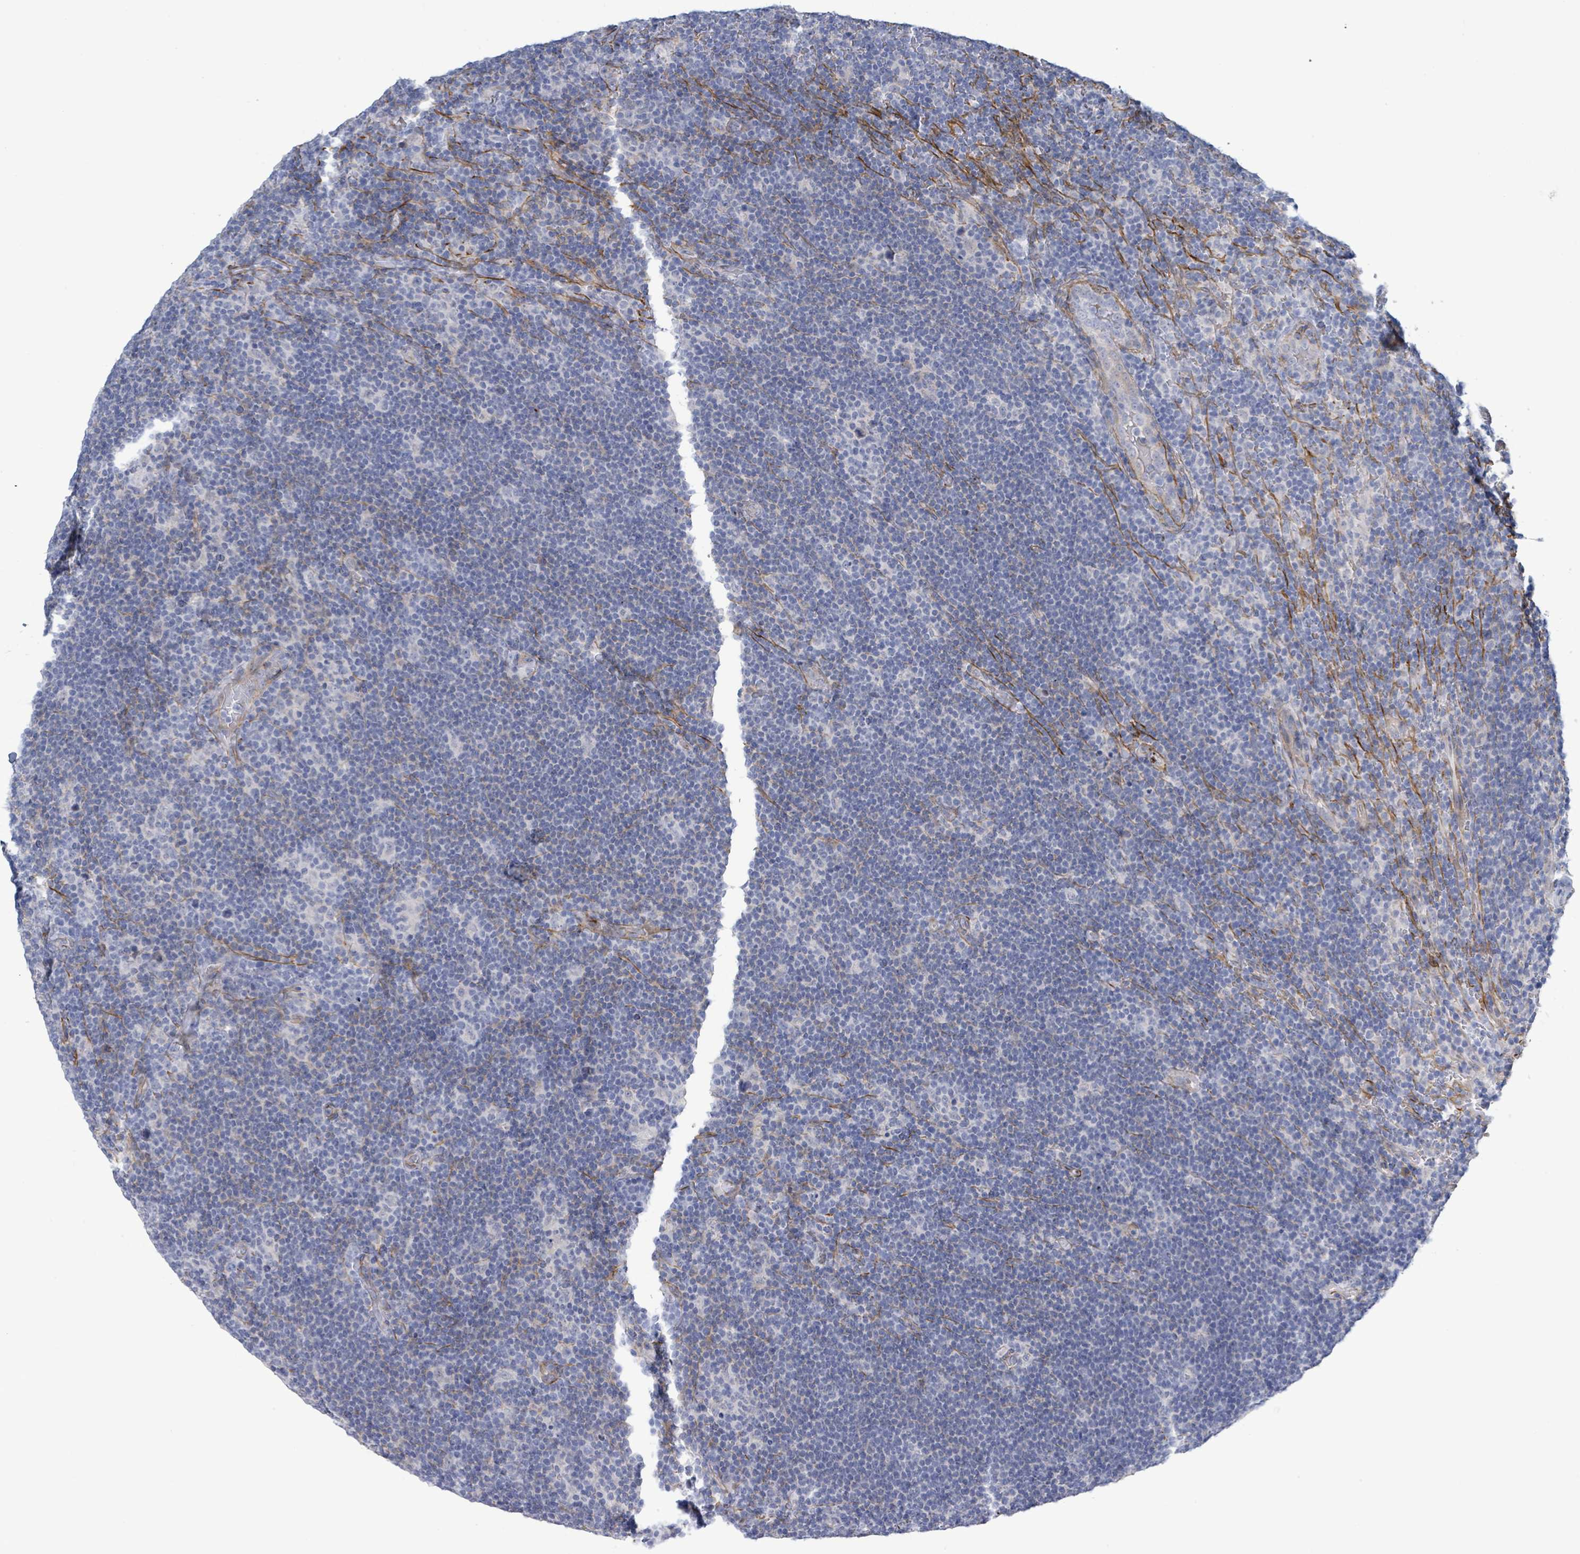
{"staining": {"intensity": "negative", "quantity": "none", "location": "none"}, "tissue": "lymphoma", "cell_type": "Tumor cells", "image_type": "cancer", "snomed": [{"axis": "morphology", "description": "Hodgkin's disease, NOS"}, {"axis": "topography", "description": "Lymph node"}], "caption": "Immunohistochemistry (IHC) image of neoplastic tissue: human Hodgkin's disease stained with DAB displays no significant protein staining in tumor cells. (Immunohistochemistry, brightfield microscopy, high magnification).", "gene": "DMRTC1B", "patient": {"sex": "female", "age": 57}}